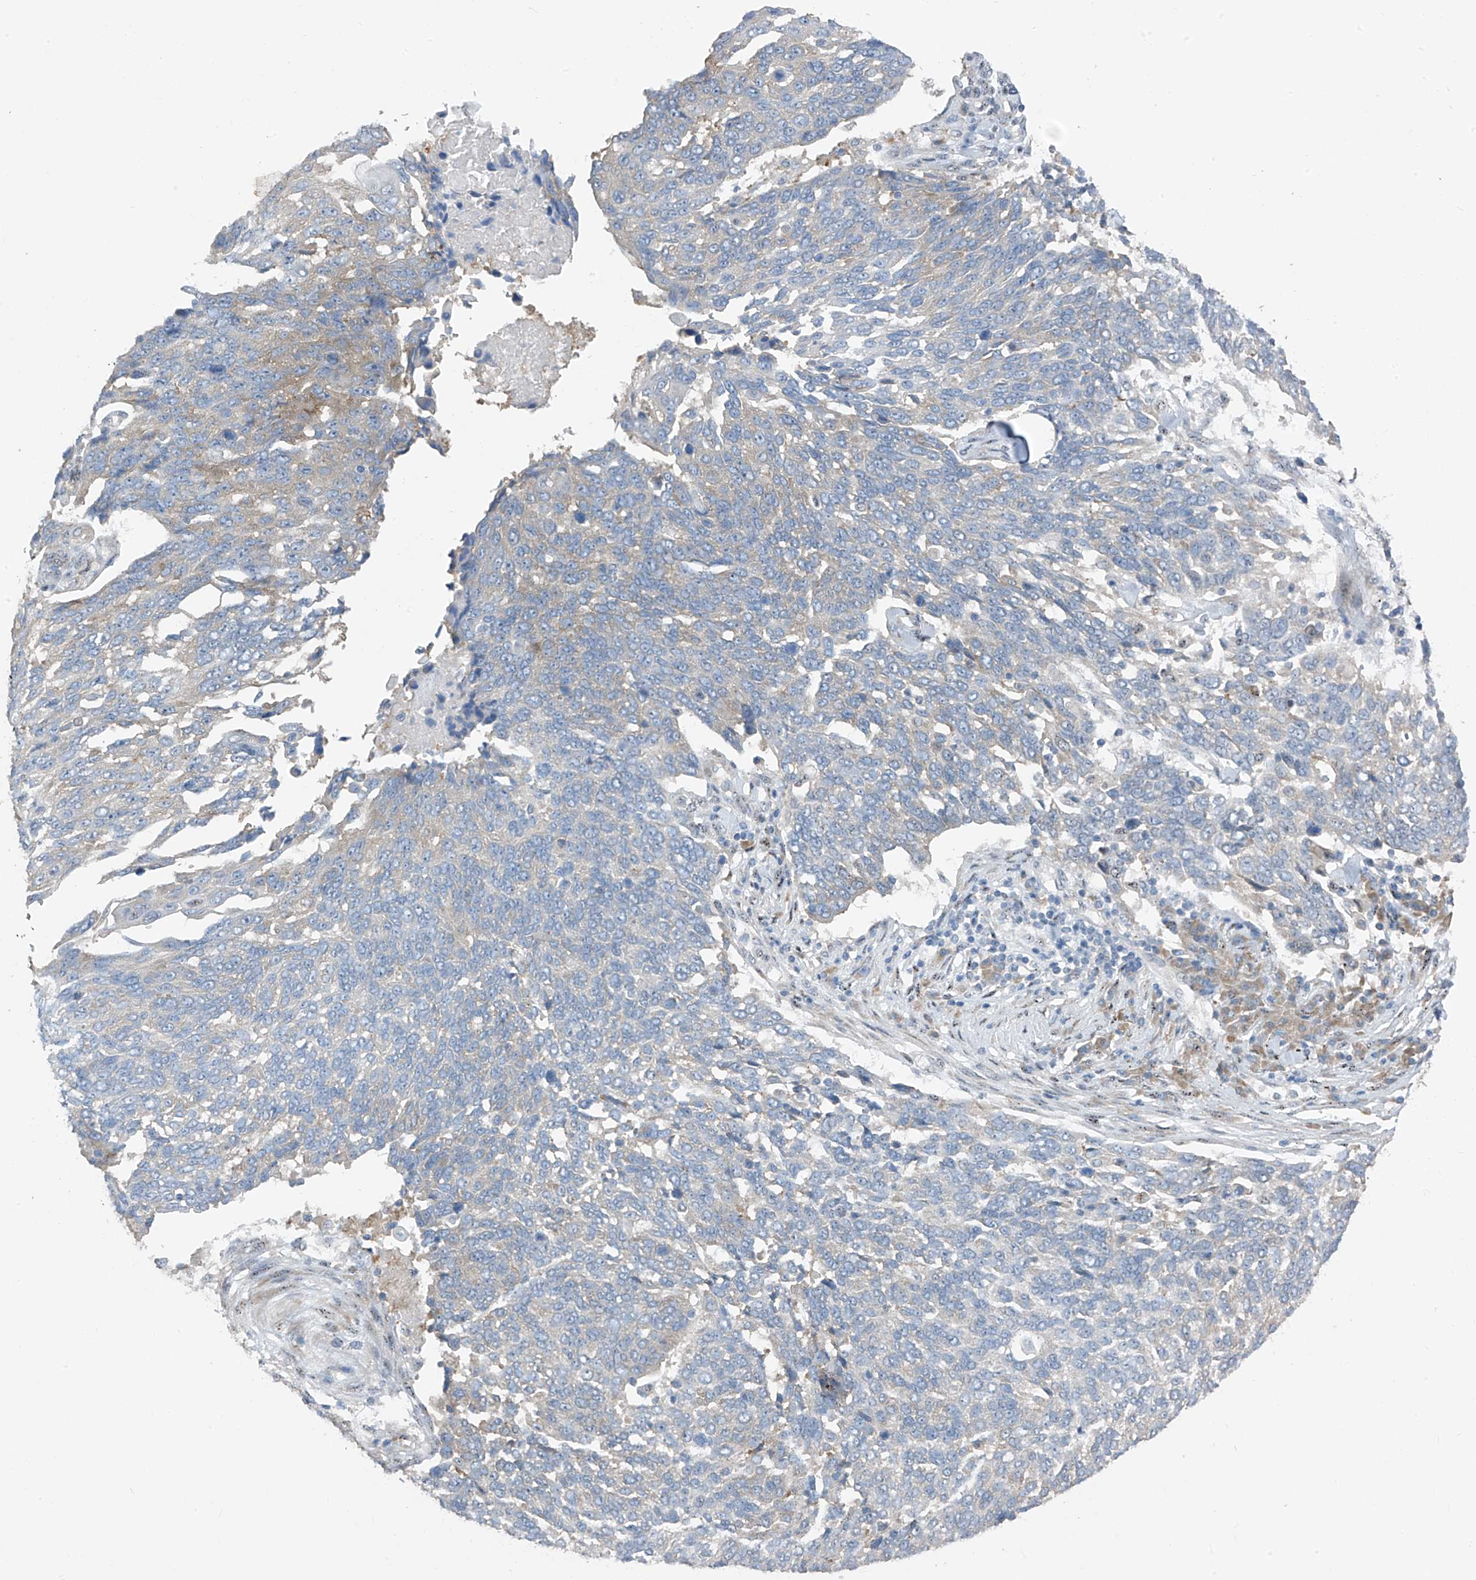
{"staining": {"intensity": "weak", "quantity": "<25%", "location": "cytoplasmic/membranous"}, "tissue": "lung cancer", "cell_type": "Tumor cells", "image_type": "cancer", "snomed": [{"axis": "morphology", "description": "Squamous cell carcinoma, NOS"}, {"axis": "topography", "description": "Lung"}], "caption": "There is no significant positivity in tumor cells of lung squamous cell carcinoma.", "gene": "RPL4", "patient": {"sex": "male", "age": 66}}